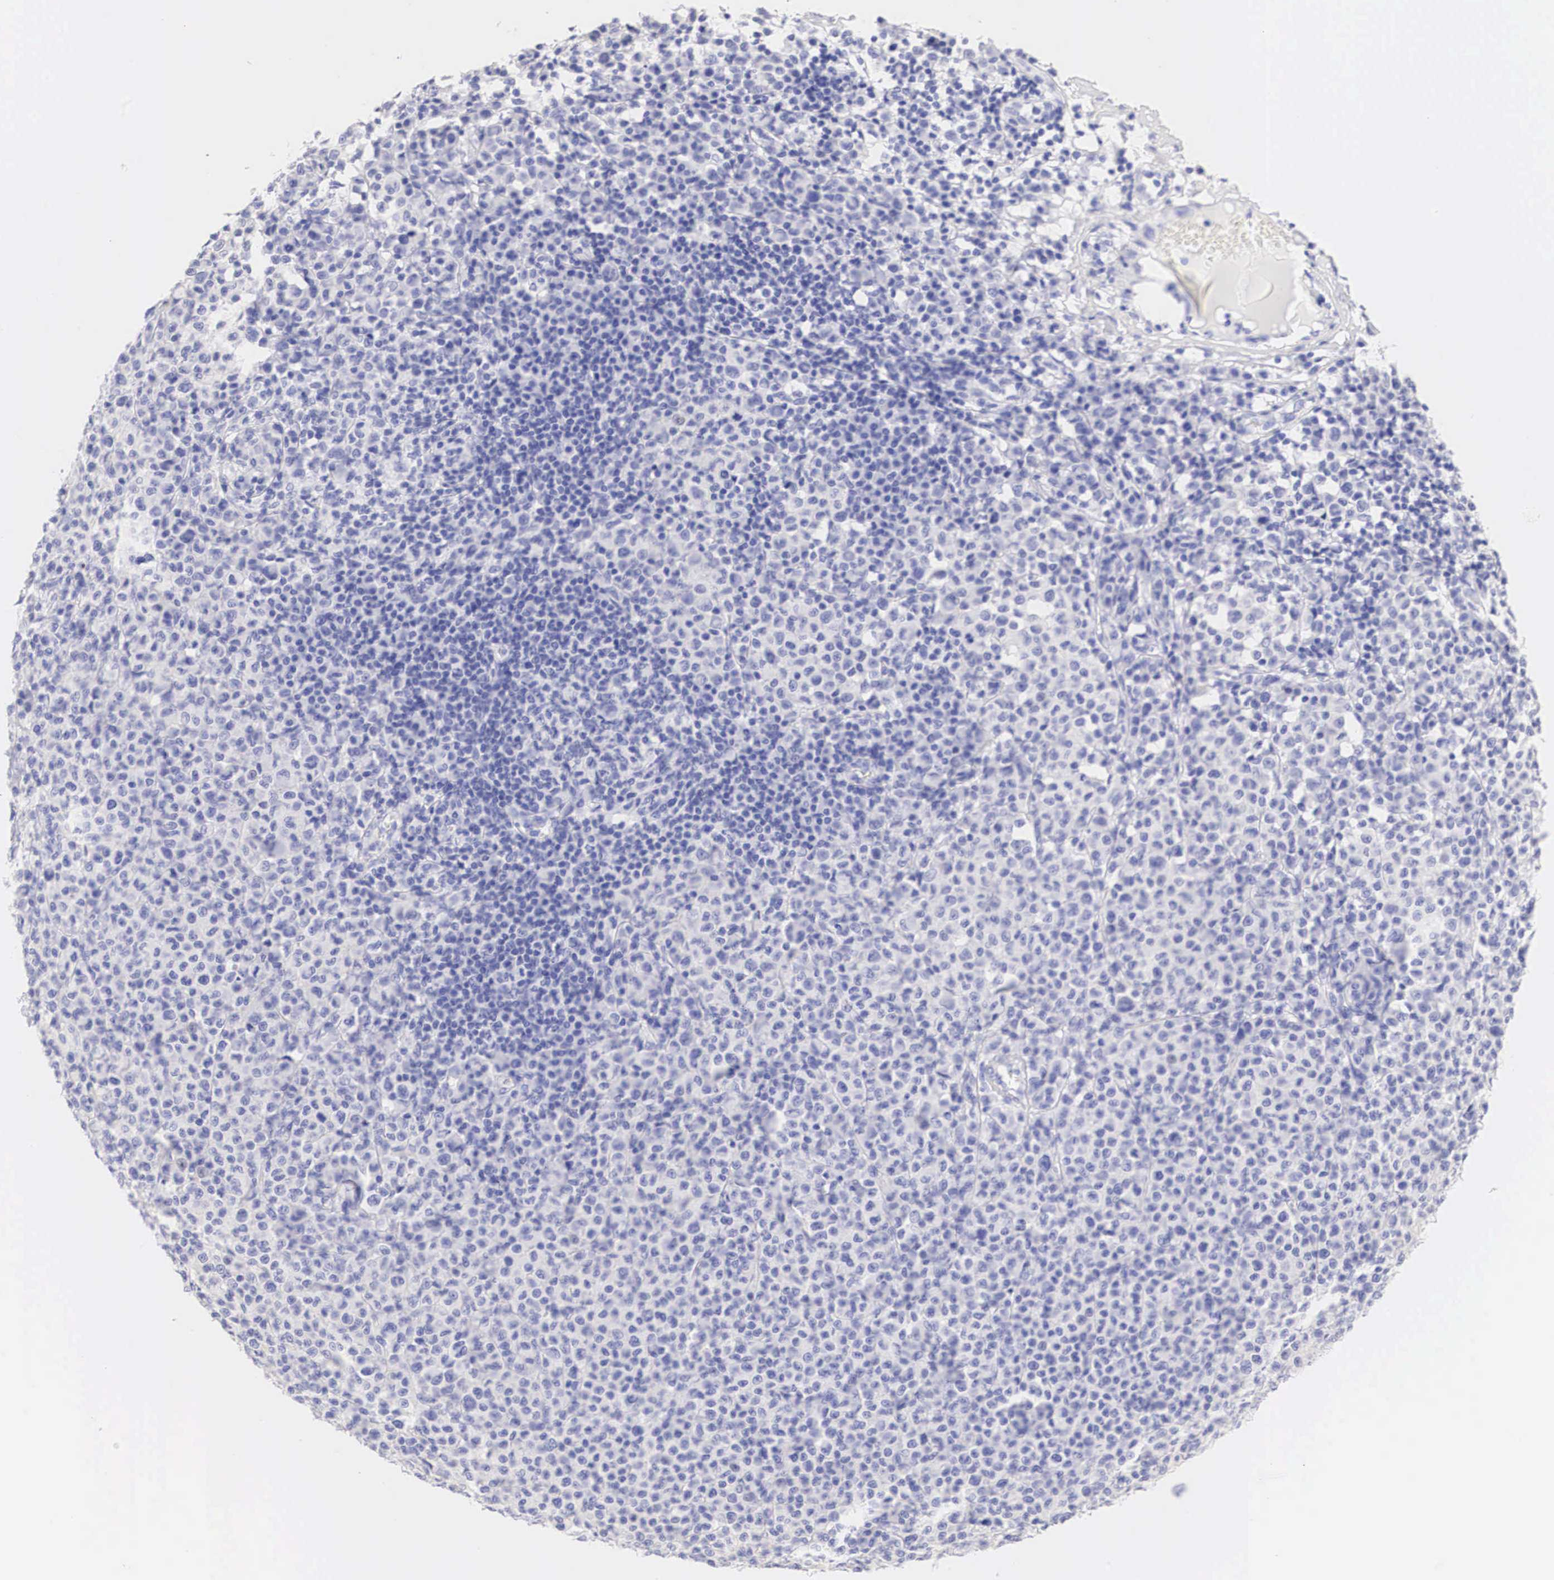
{"staining": {"intensity": "negative", "quantity": "none", "location": "none"}, "tissue": "melanoma", "cell_type": "Tumor cells", "image_type": "cancer", "snomed": [{"axis": "morphology", "description": "Malignant melanoma, Metastatic site"}, {"axis": "topography", "description": "Skin"}], "caption": "The micrograph demonstrates no significant positivity in tumor cells of melanoma.", "gene": "ERBB2", "patient": {"sex": "male", "age": 32}}